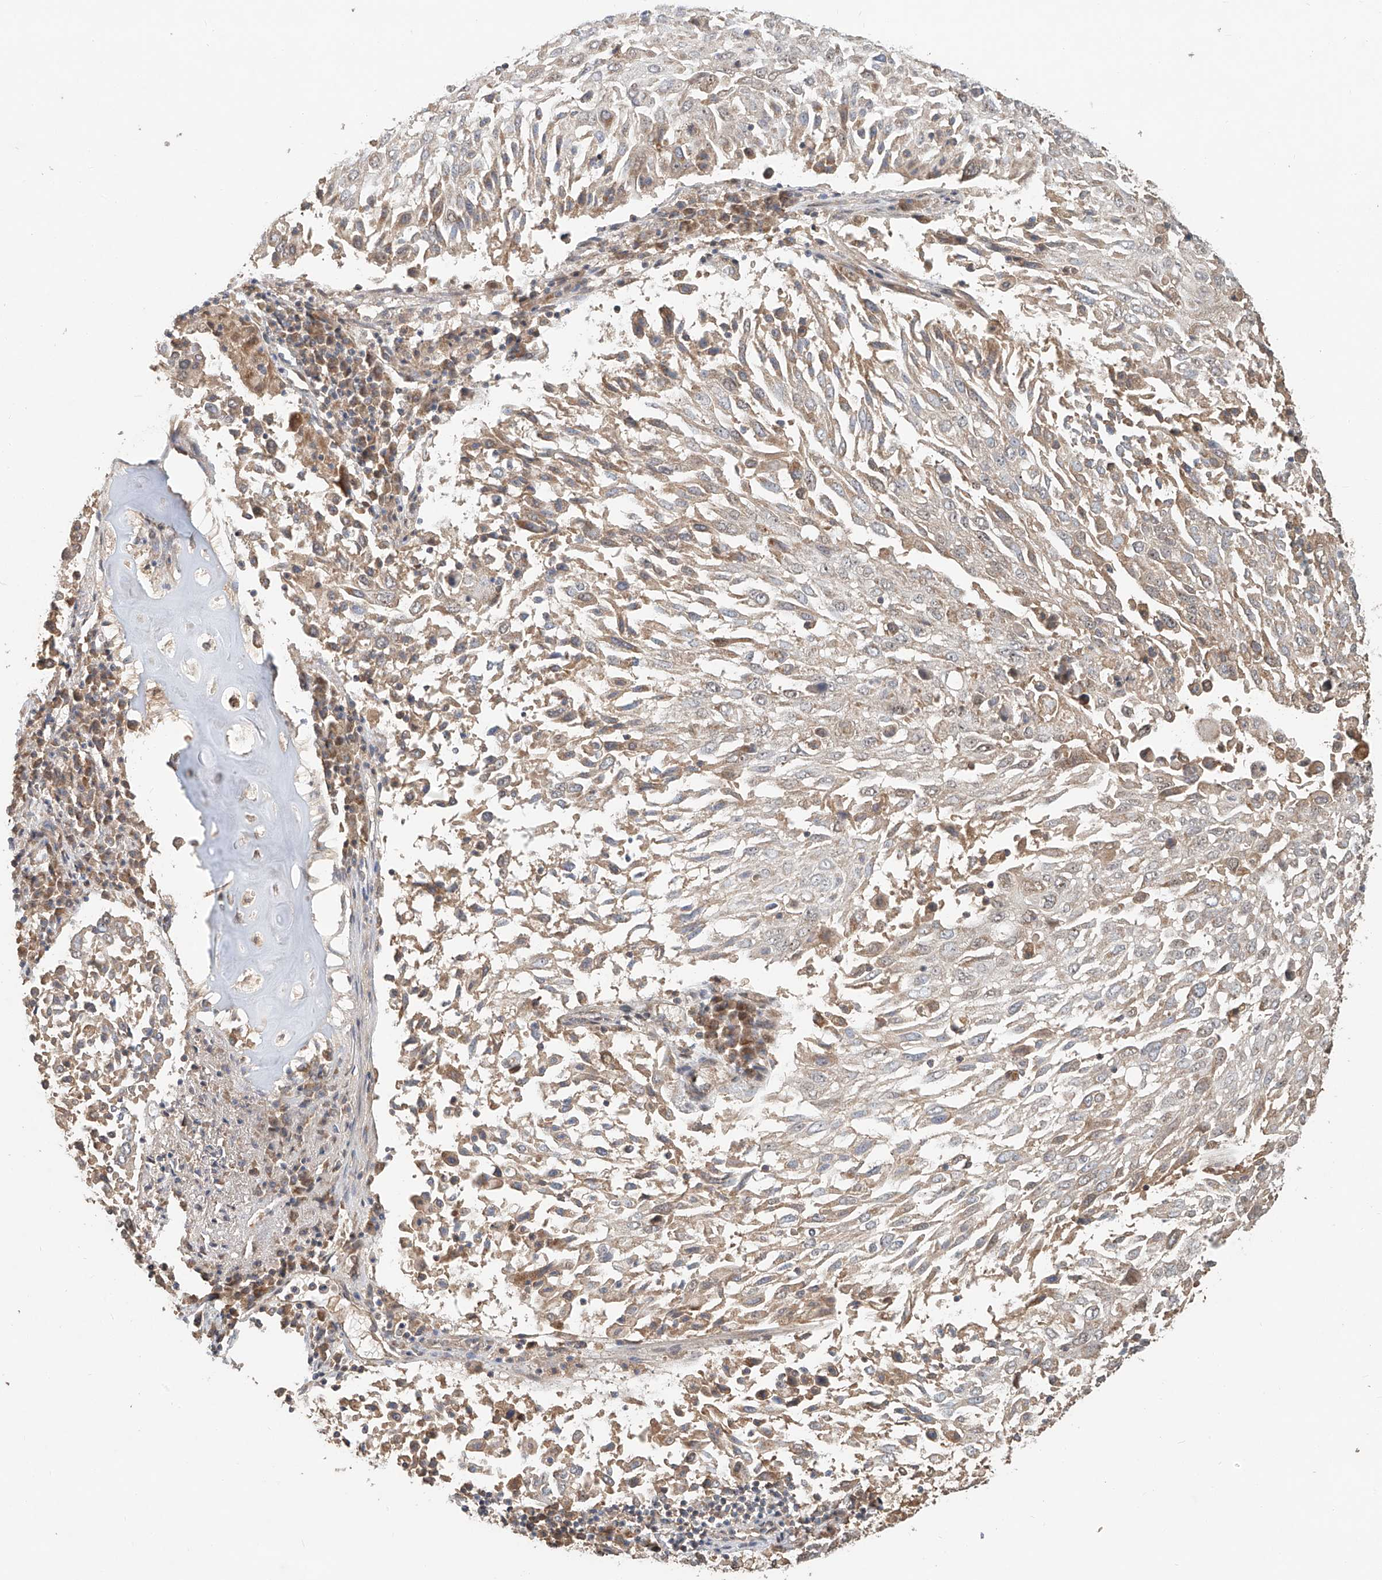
{"staining": {"intensity": "weak", "quantity": "<25%", "location": "cytoplasmic/membranous"}, "tissue": "lung cancer", "cell_type": "Tumor cells", "image_type": "cancer", "snomed": [{"axis": "morphology", "description": "Squamous cell carcinoma, NOS"}, {"axis": "topography", "description": "Lung"}], "caption": "High power microscopy micrograph of an immunohistochemistry (IHC) image of lung squamous cell carcinoma, revealing no significant expression in tumor cells. (DAB immunohistochemistry (IHC) visualized using brightfield microscopy, high magnification).", "gene": "TMEM61", "patient": {"sex": "male", "age": 65}}